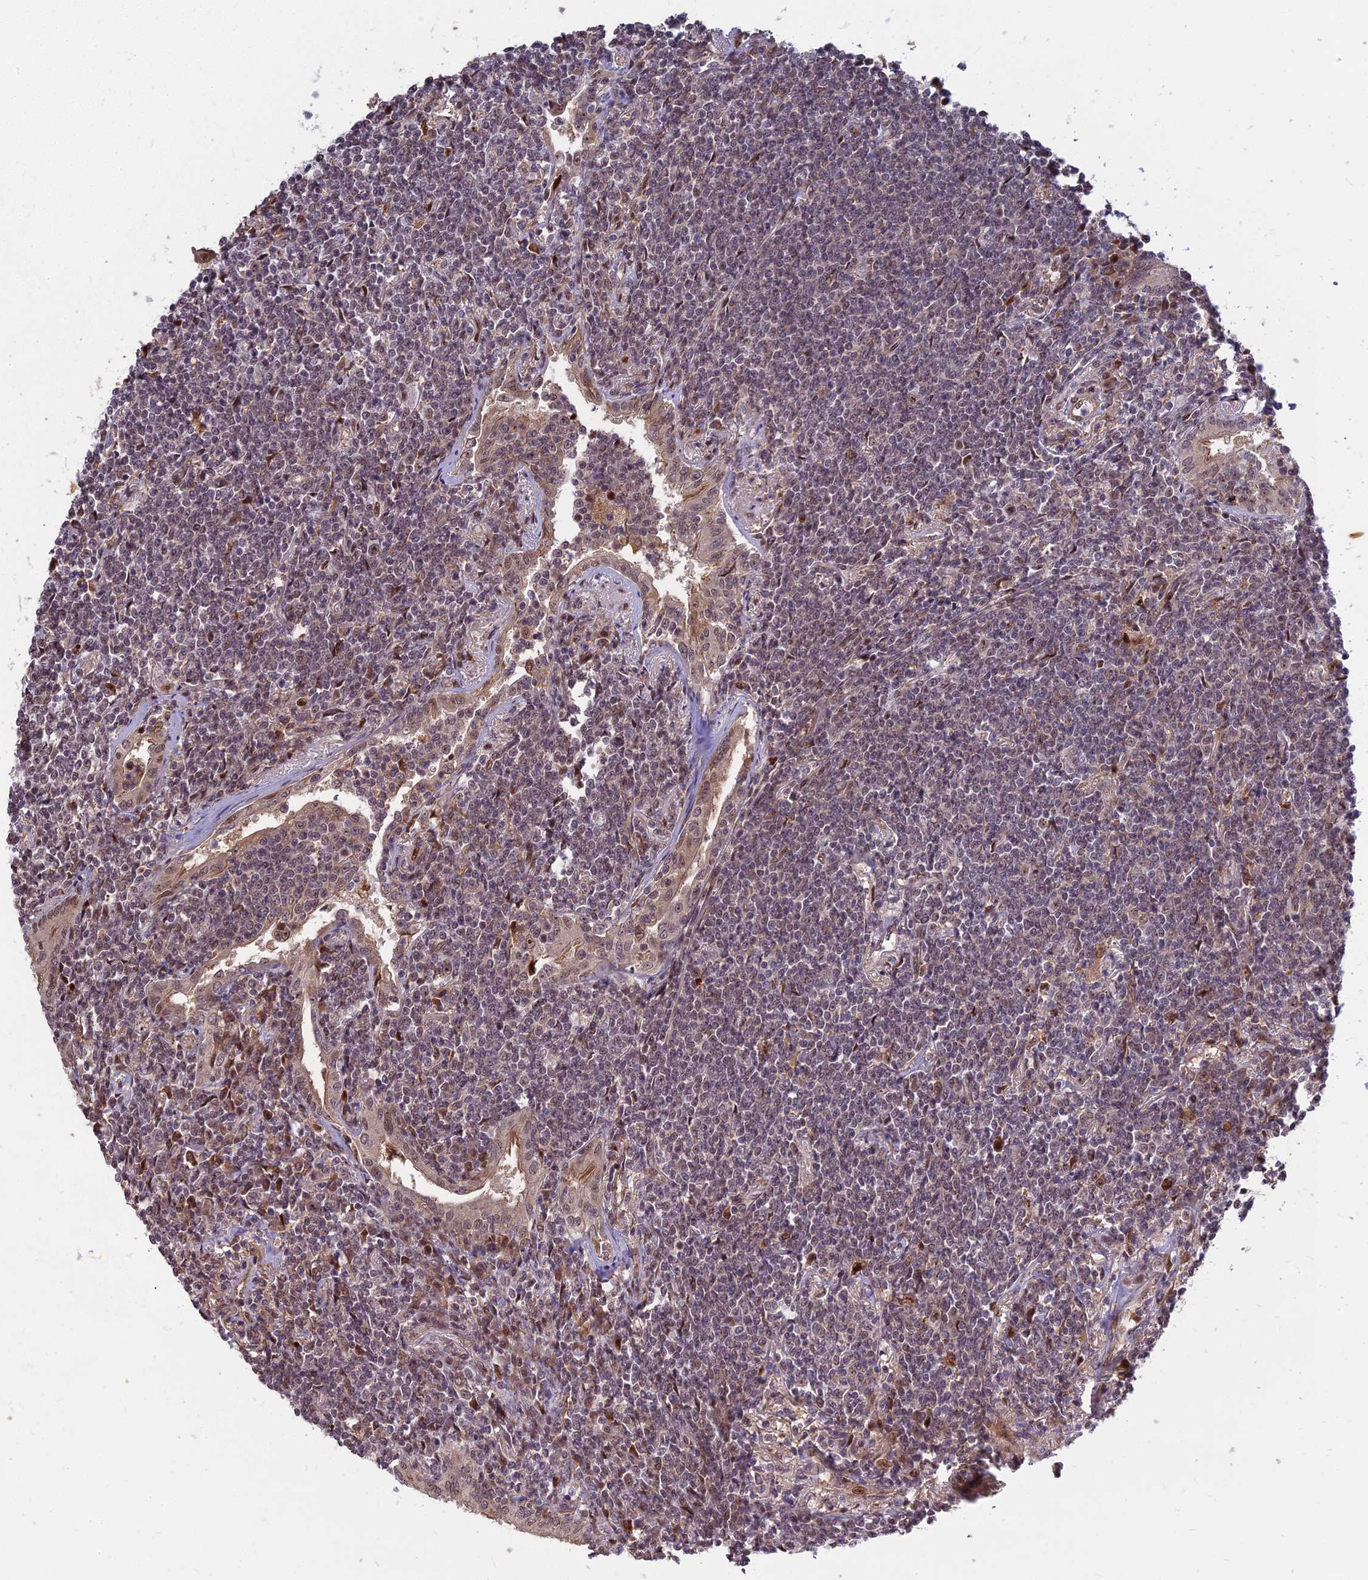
{"staining": {"intensity": "weak", "quantity": "25%-75%", "location": "nuclear"}, "tissue": "lymphoma", "cell_type": "Tumor cells", "image_type": "cancer", "snomed": [{"axis": "morphology", "description": "Malignant lymphoma, non-Hodgkin's type, Low grade"}, {"axis": "topography", "description": "Lung"}], "caption": "Immunohistochemical staining of human lymphoma exhibits weak nuclear protein staining in approximately 25%-75% of tumor cells.", "gene": "UFSP2", "patient": {"sex": "female", "age": 71}}